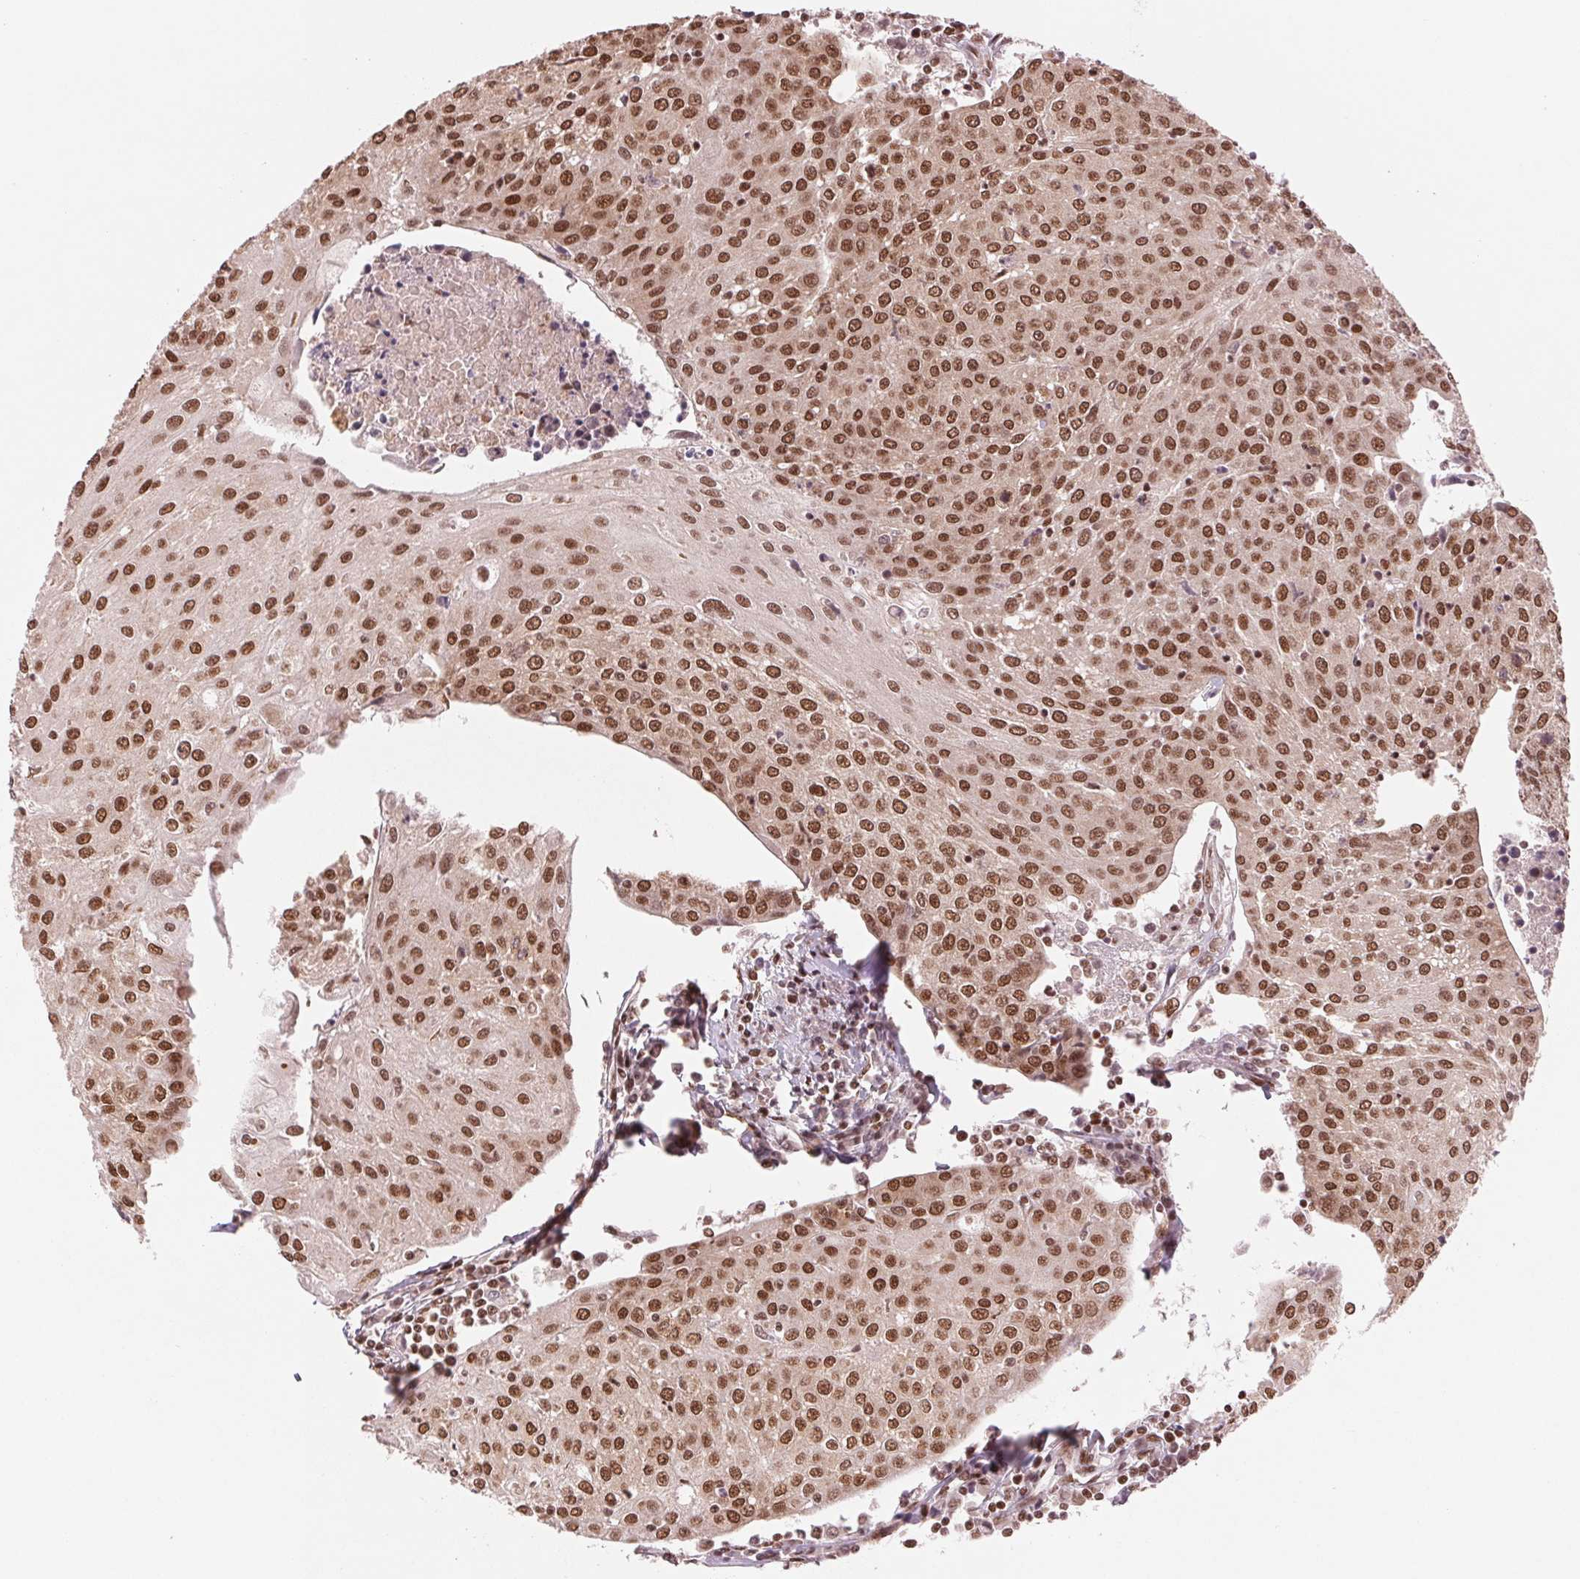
{"staining": {"intensity": "strong", "quantity": ">75%", "location": "nuclear"}, "tissue": "urothelial cancer", "cell_type": "Tumor cells", "image_type": "cancer", "snomed": [{"axis": "morphology", "description": "Urothelial carcinoma, High grade"}, {"axis": "topography", "description": "Urinary bladder"}], "caption": "Immunohistochemical staining of urothelial cancer displays strong nuclear protein expression in approximately >75% of tumor cells.", "gene": "TTLL9", "patient": {"sex": "female", "age": 85}}